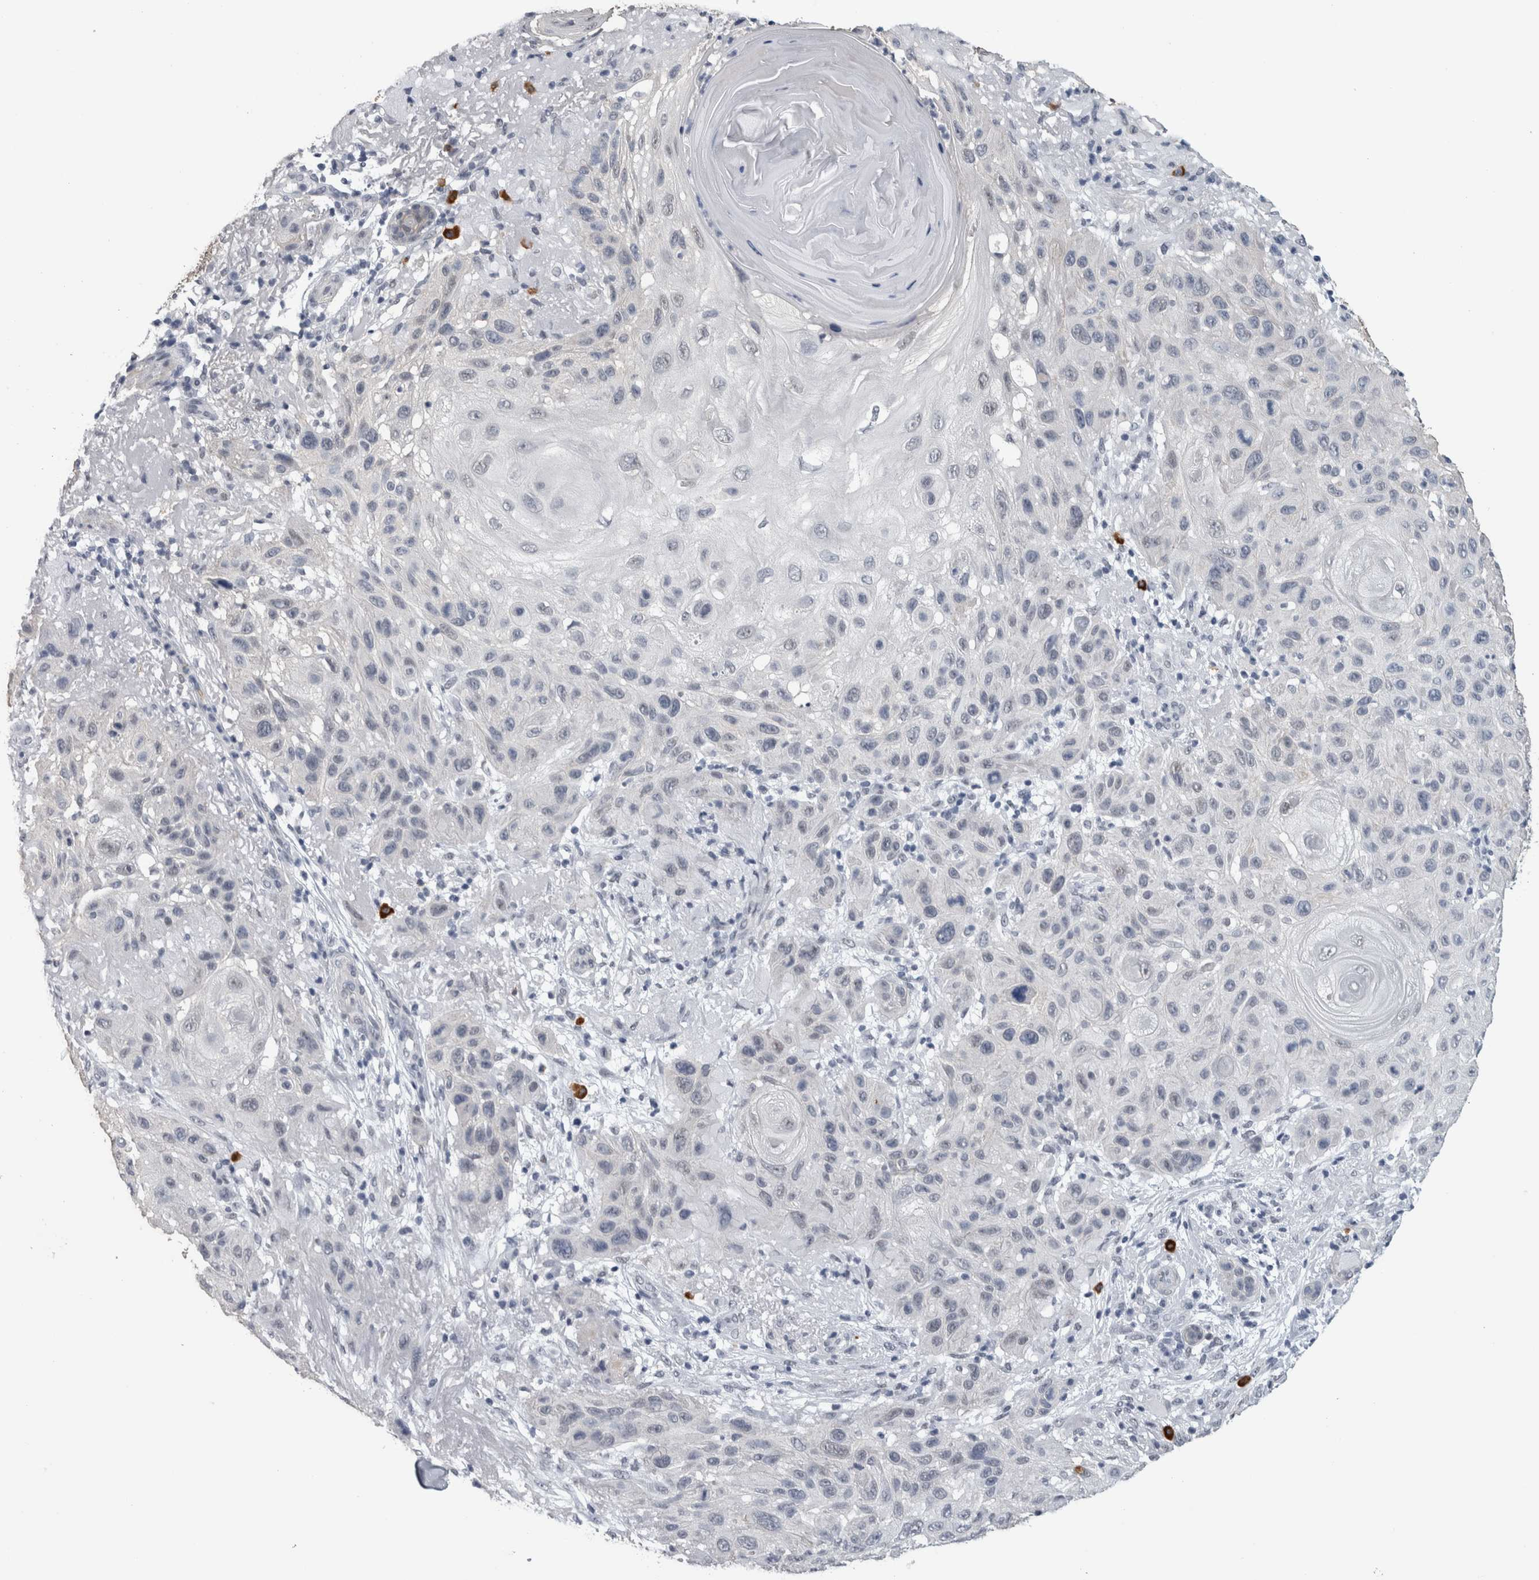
{"staining": {"intensity": "negative", "quantity": "none", "location": "none"}, "tissue": "skin cancer", "cell_type": "Tumor cells", "image_type": "cancer", "snomed": [{"axis": "morphology", "description": "Normal tissue, NOS"}, {"axis": "morphology", "description": "Squamous cell carcinoma, NOS"}, {"axis": "topography", "description": "Skin"}], "caption": "High magnification brightfield microscopy of skin squamous cell carcinoma stained with DAB (3,3'-diaminobenzidine) (brown) and counterstained with hematoxylin (blue): tumor cells show no significant expression.", "gene": "PEBP4", "patient": {"sex": "female", "age": 96}}